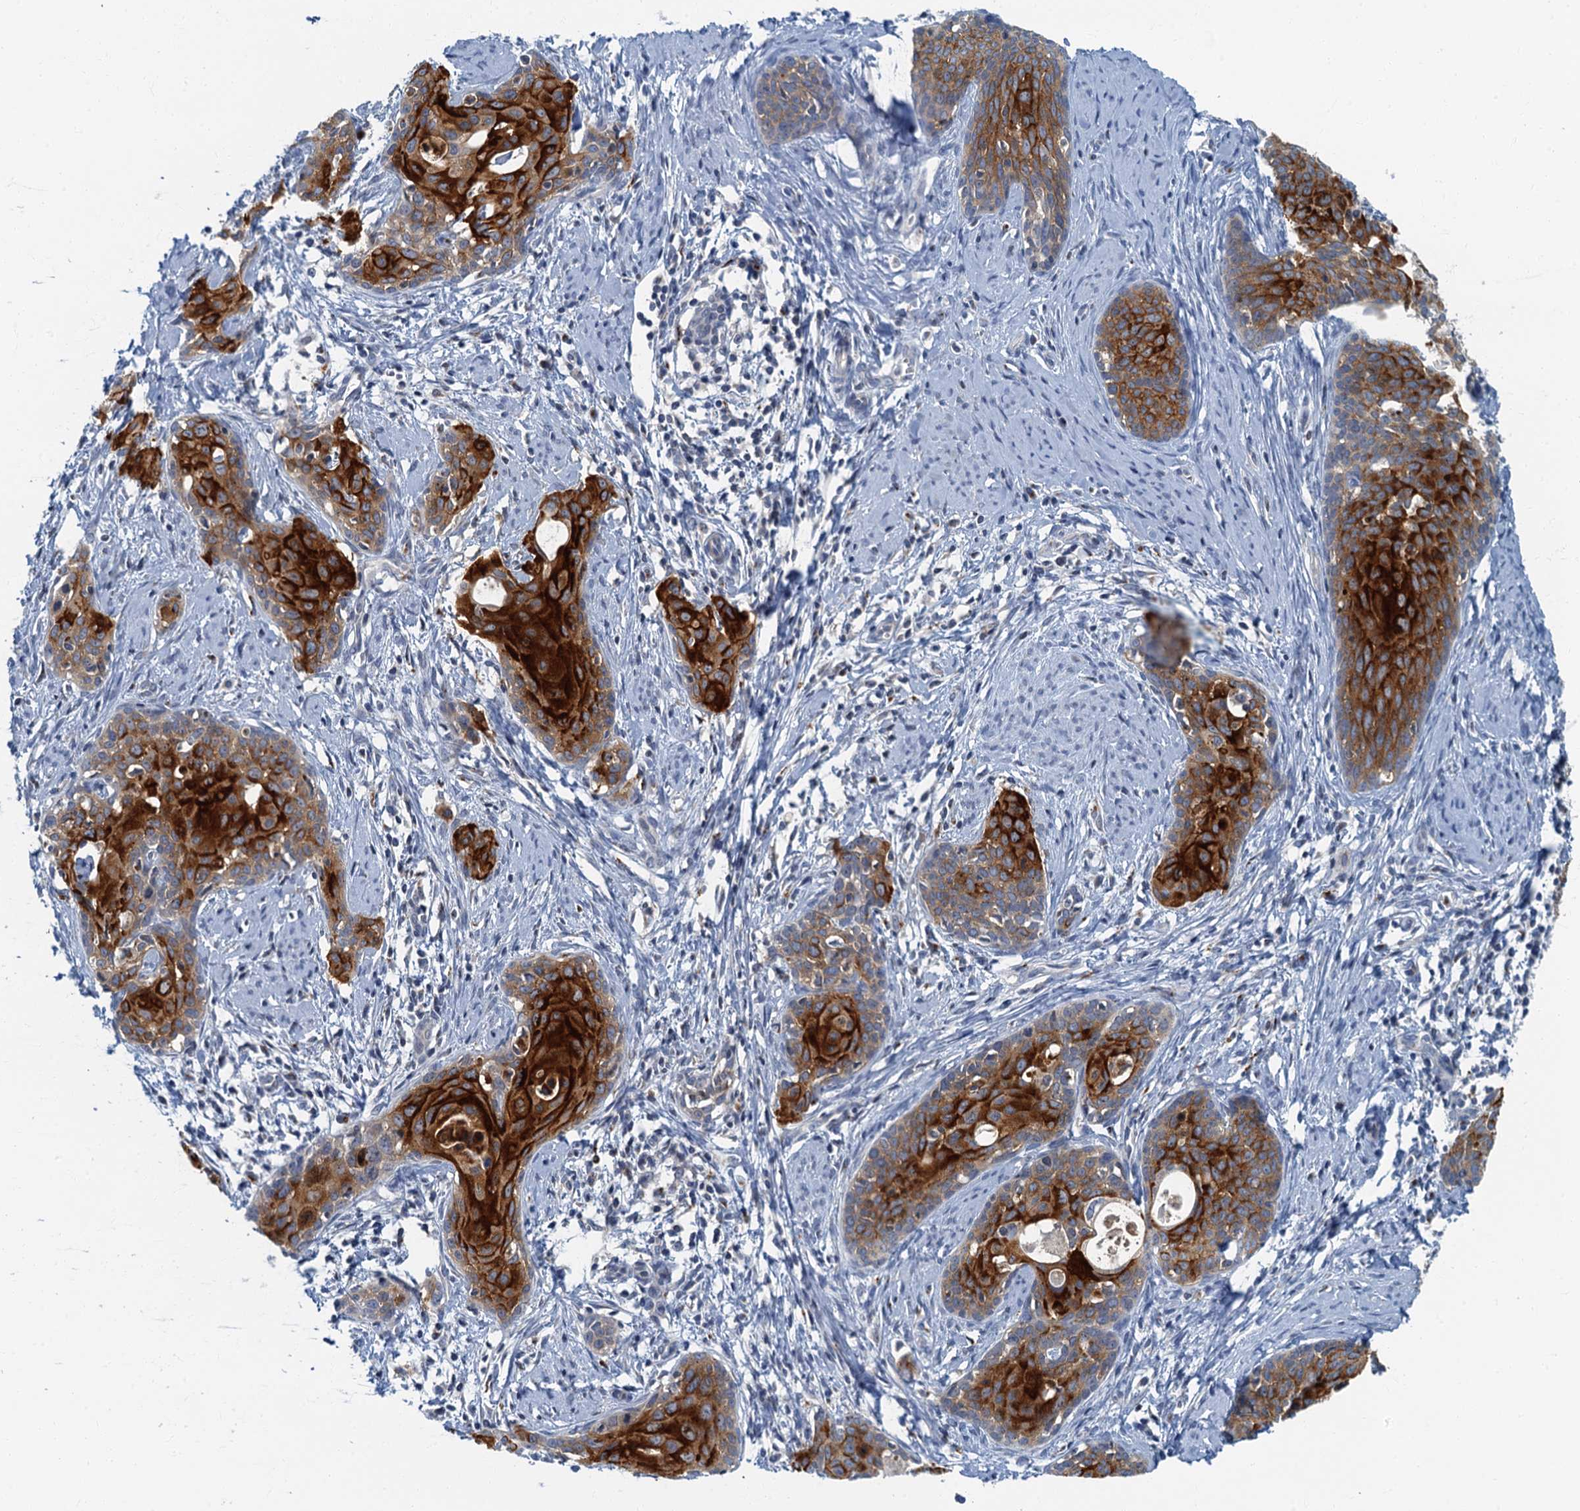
{"staining": {"intensity": "strong", "quantity": ">75%", "location": "cytoplasmic/membranous"}, "tissue": "cervical cancer", "cell_type": "Tumor cells", "image_type": "cancer", "snomed": [{"axis": "morphology", "description": "Squamous cell carcinoma, NOS"}, {"axis": "topography", "description": "Cervix"}], "caption": "Immunohistochemistry (IHC) (DAB (3,3'-diaminobenzidine)) staining of human cervical cancer (squamous cell carcinoma) demonstrates strong cytoplasmic/membranous protein staining in about >75% of tumor cells.", "gene": "LYPD3", "patient": {"sex": "female", "age": 52}}